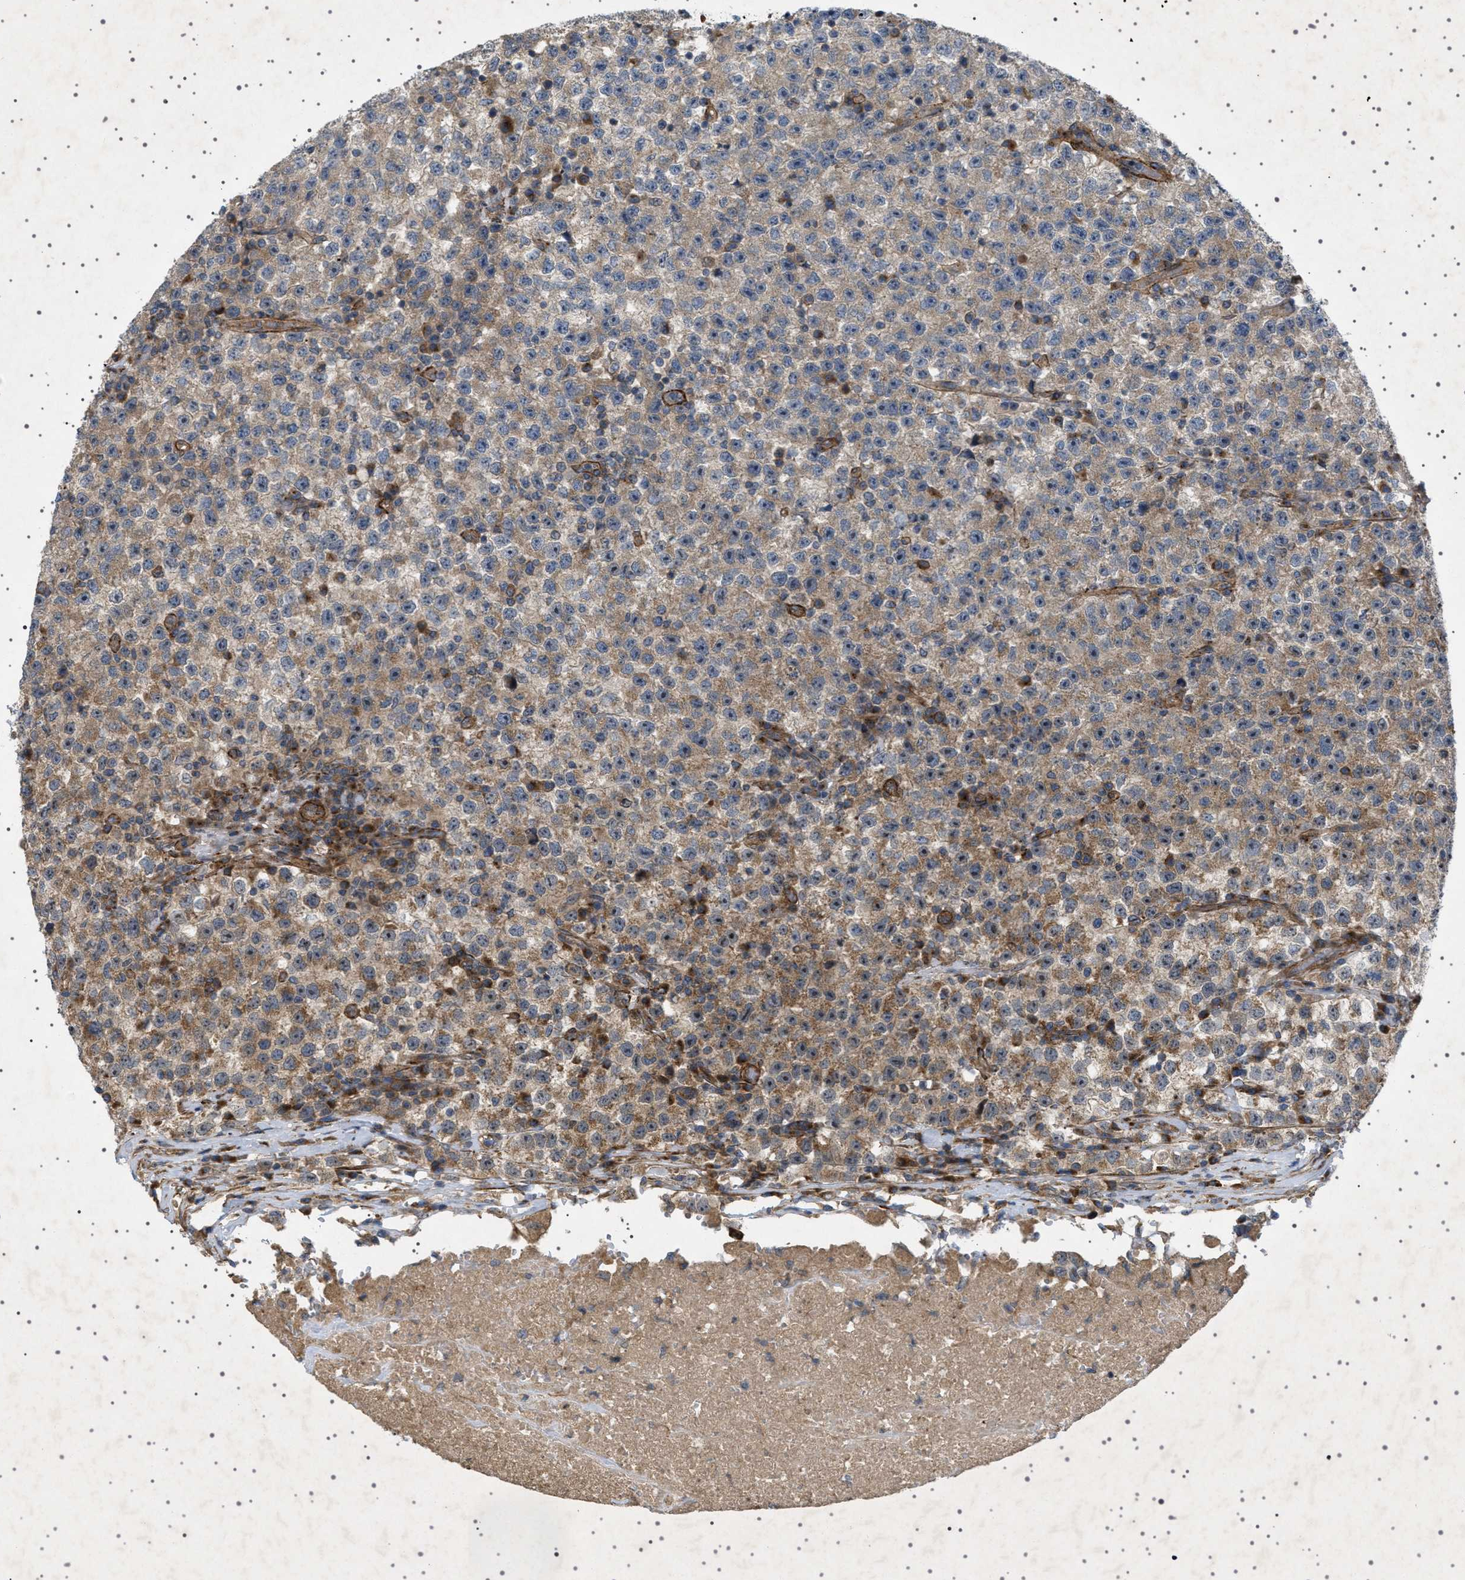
{"staining": {"intensity": "weak", "quantity": ">75%", "location": "cytoplasmic/membranous"}, "tissue": "testis cancer", "cell_type": "Tumor cells", "image_type": "cancer", "snomed": [{"axis": "morphology", "description": "Seminoma, NOS"}, {"axis": "topography", "description": "Testis"}], "caption": "The image reveals staining of testis seminoma, revealing weak cytoplasmic/membranous protein staining (brown color) within tumor cells.", "gene": "CCDC186", "patient": {"sex": "male", "age": 22}}